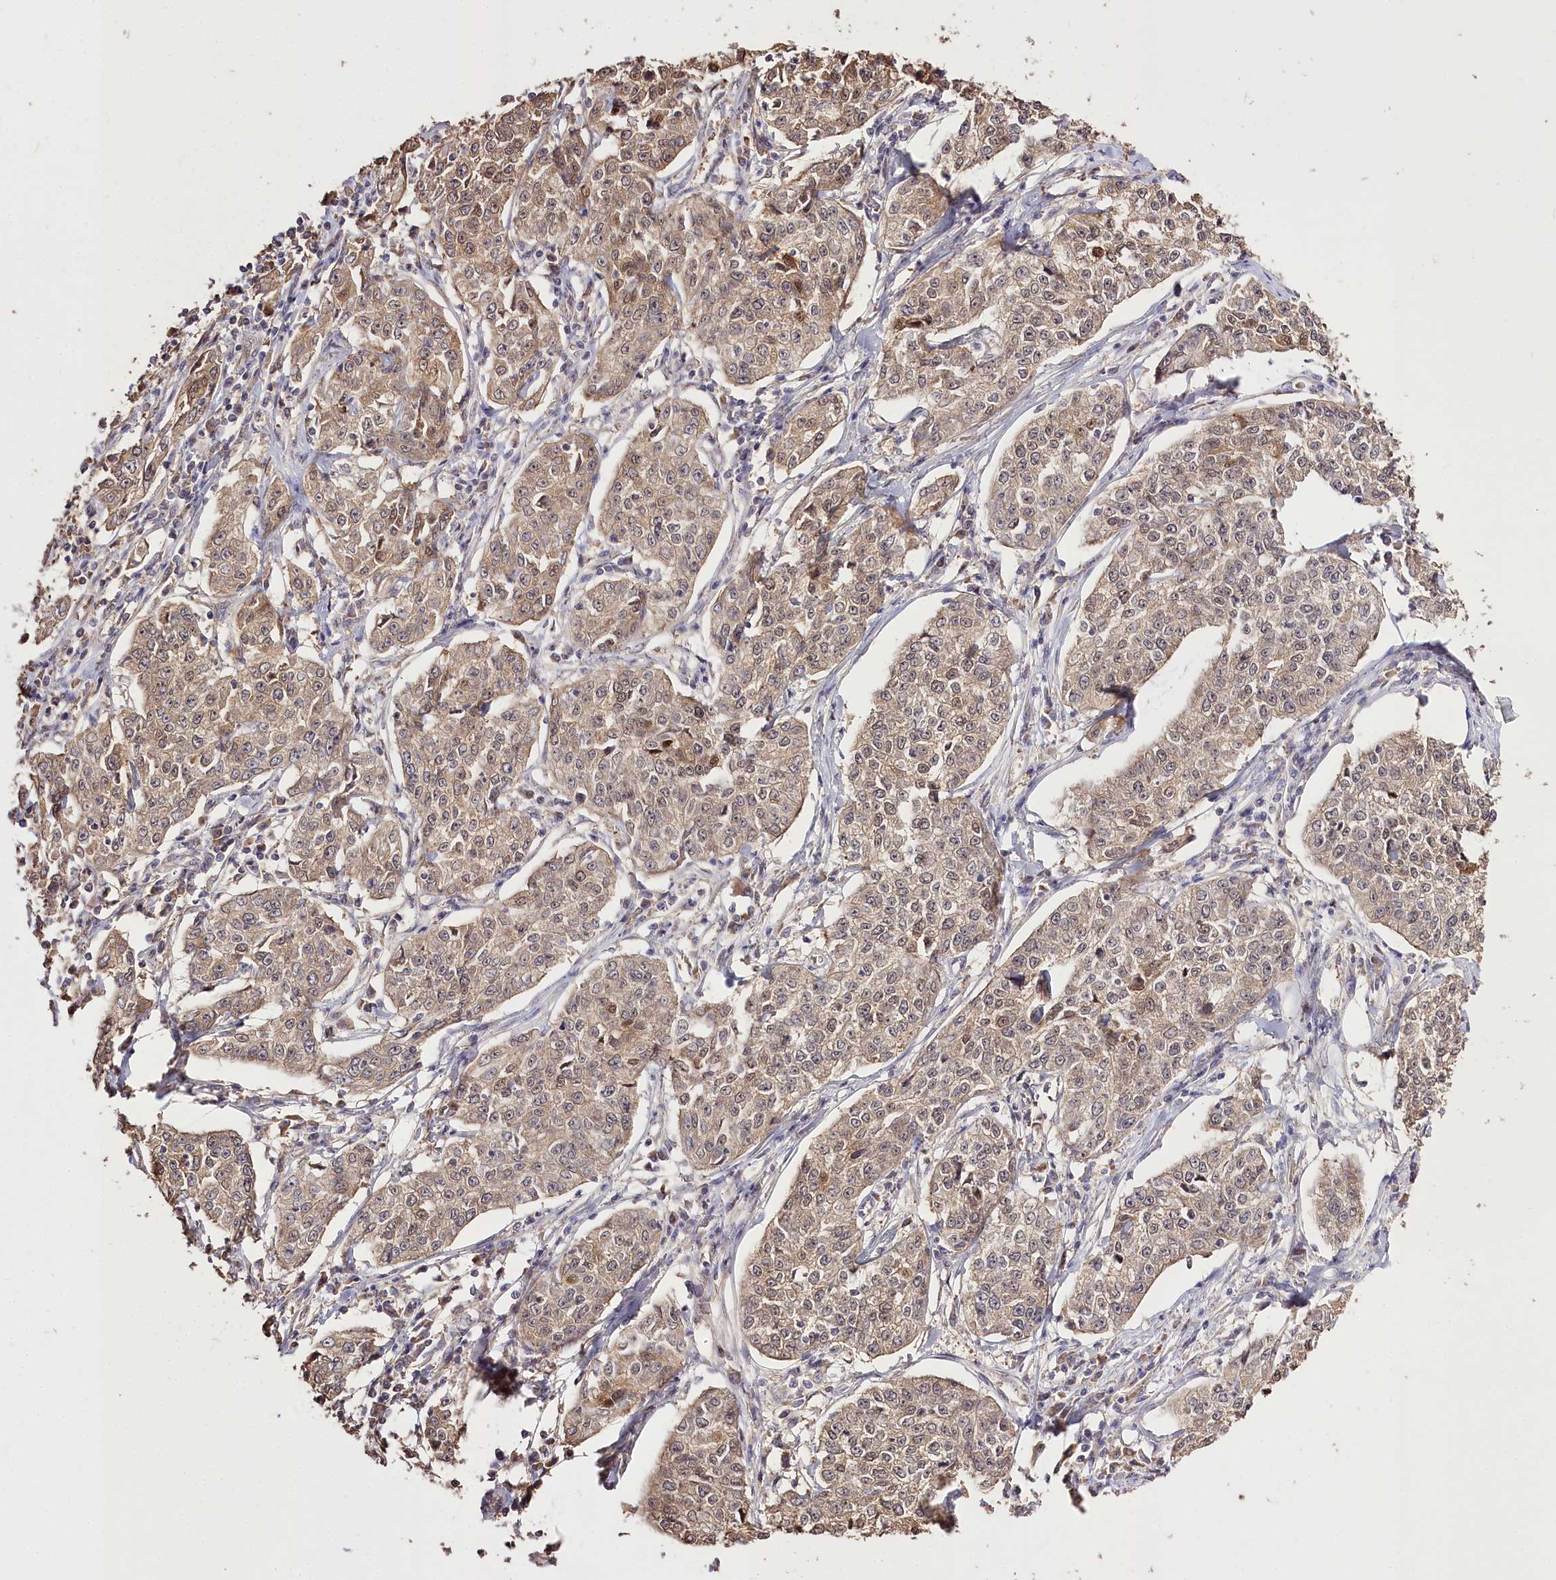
{"staining": {"intensity": "weak", "quantity": ">75%", "location": "cytoplasmic/membranous"}, "tissue": "cervical cancer", "cell_type": "Tumor cells", "image_type": "cancer", "snomed": [{"axis": "morphology", "description": "Squamous cell carcinoma, NOS"}, {"axis": "topography", "description": "Cervix"}], "caption": "Weak cytoplasmic/membranous staining is identified in approximately >75% of tumor cells in cervical cancer.", "gene": "R3HDM2", "patient": {"sex": "female", "age": 35}}